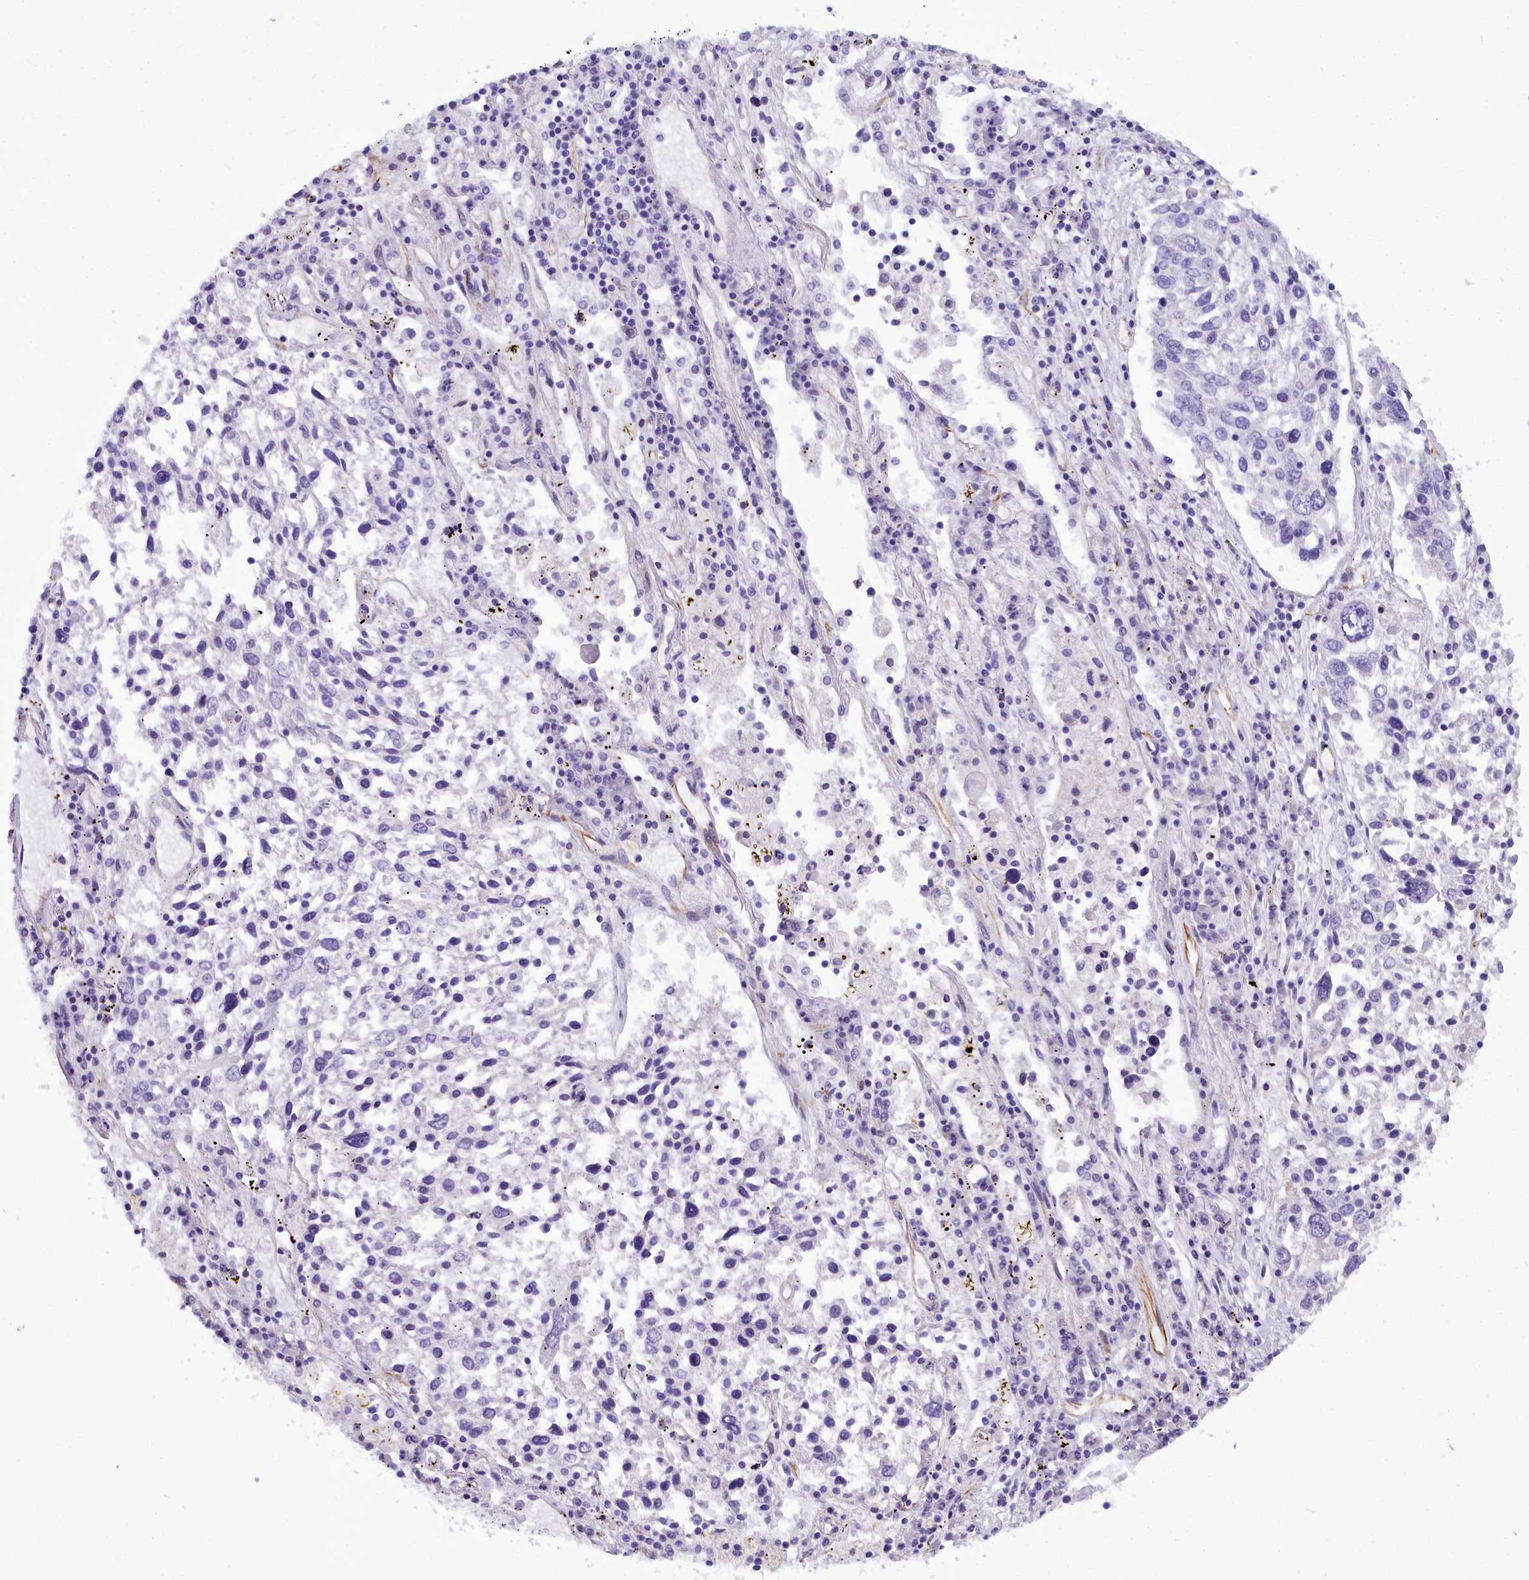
{"staining": {"intensity": "negative", "quantity": "none", "location": "none"}, "tissue": "lung cancer", "cell_type": "Tumor cells", "image_type": "cancer", "snomed": [{"axis": "morphology", "description": "Squamous cell carcinoma, NOS"}, {"axis": "topography", "description": "Lung"}], "caption": "The image exhibits no staining of tumor cells in squamous cell carcinoma (lung).", "gene": "TIMM22", "patient": {"sex": "male", "age": 65}}